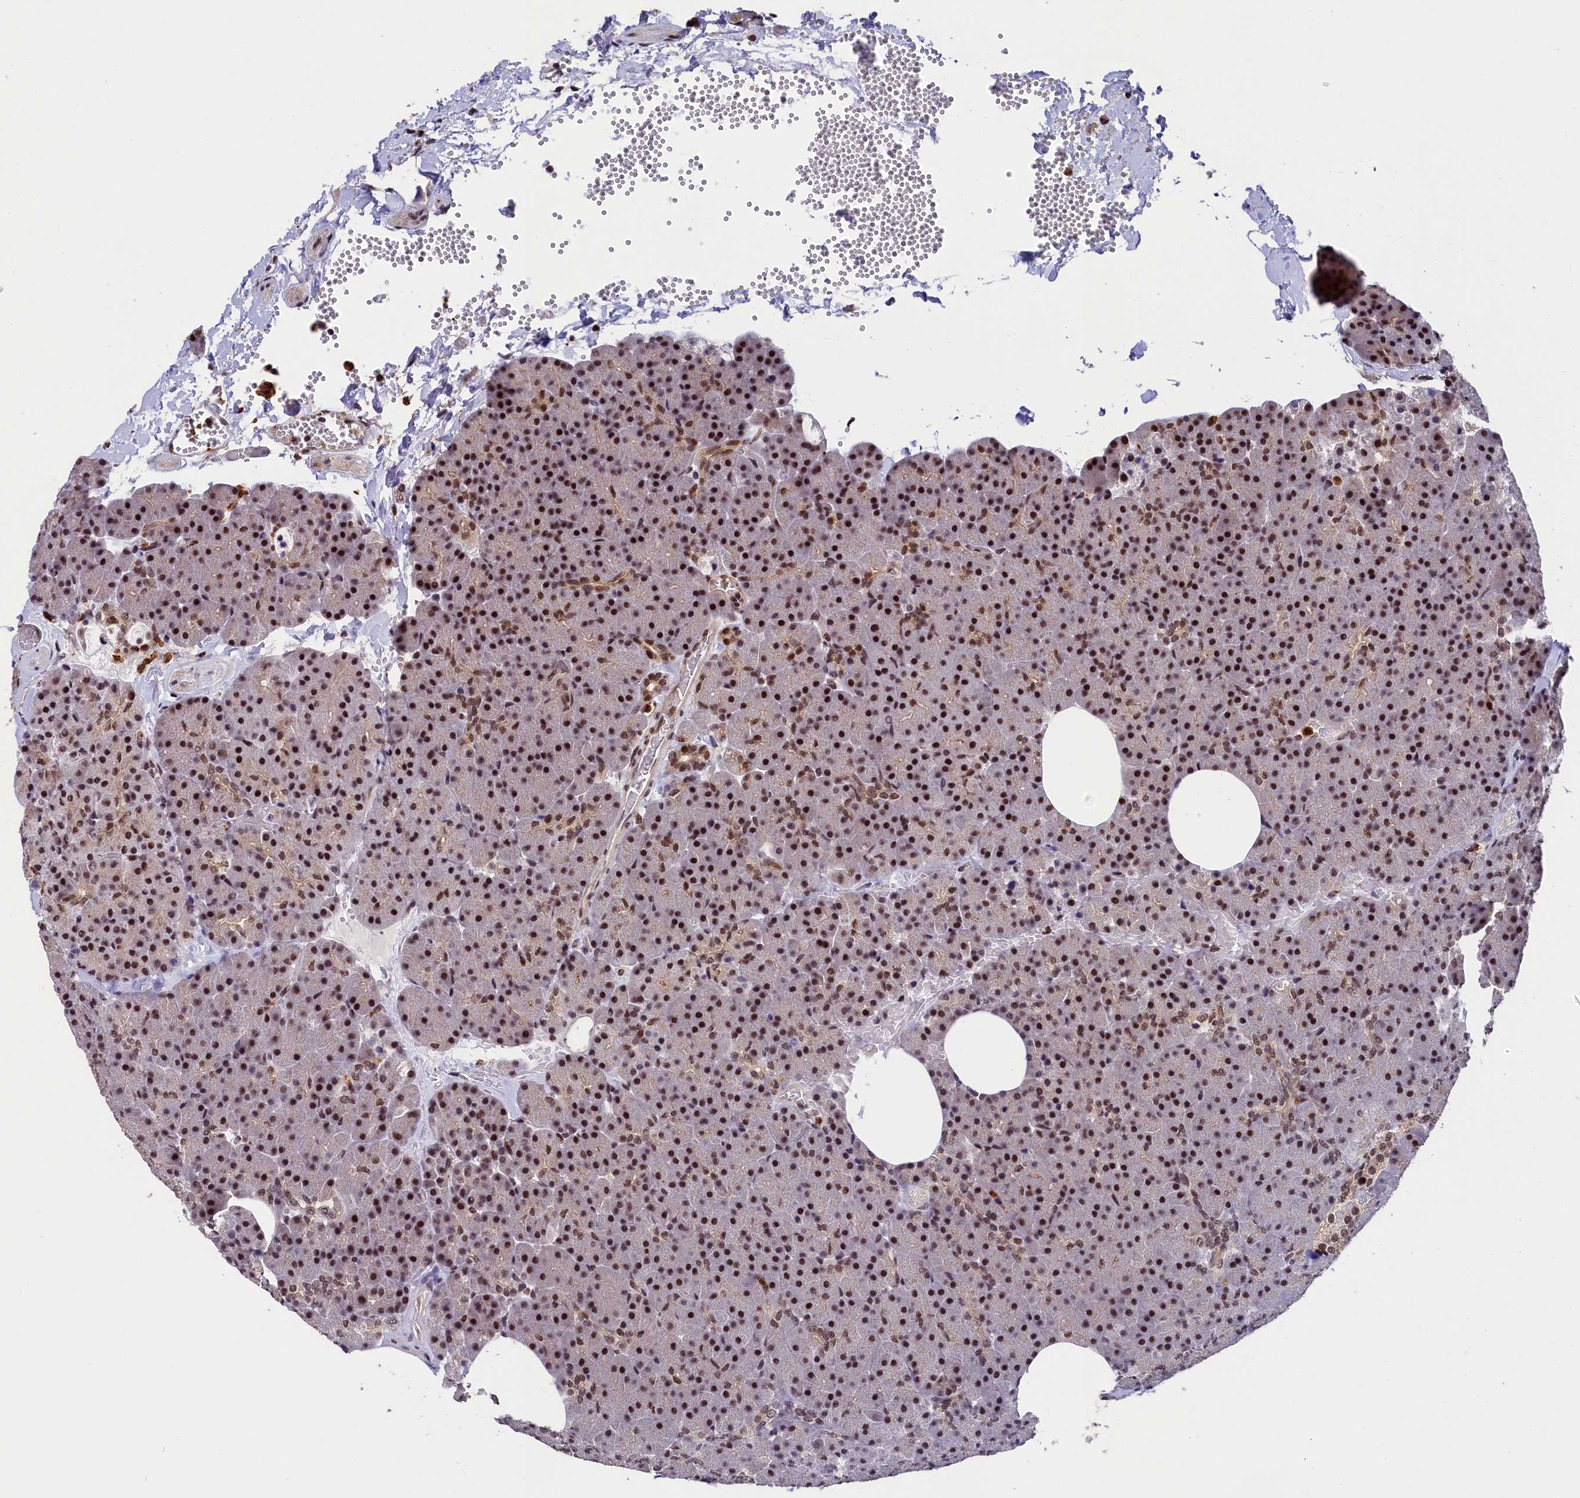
{"staining": {"intensity": "strong", "quantity": ">75%", "location": "nuclear"}, "tissue": "pancreas", "cell_type": "Exocrine glandular cells", "image_type": "normal", "snomed": [{"axis": "morphology", "description": "Normal tissue, NOS"}, {"axis": "morphology", "description": "Carcinoid, malignant, NOS"}, {"axis": "topography", "description": "Pancreas"}], "caption": "The image displays staining of normal pancreas, revealing strong nuclear protein positivity (brown color) within exocrine glandular cells. The protein of interest is stained brown, and the nuclei are stained in blue (DAB (3,3'-diaminobenzidine) IHC with brightfield microscopy, high magnification).", "gene": "ADIG", "patient": {"sex": "female", "age": 35}}